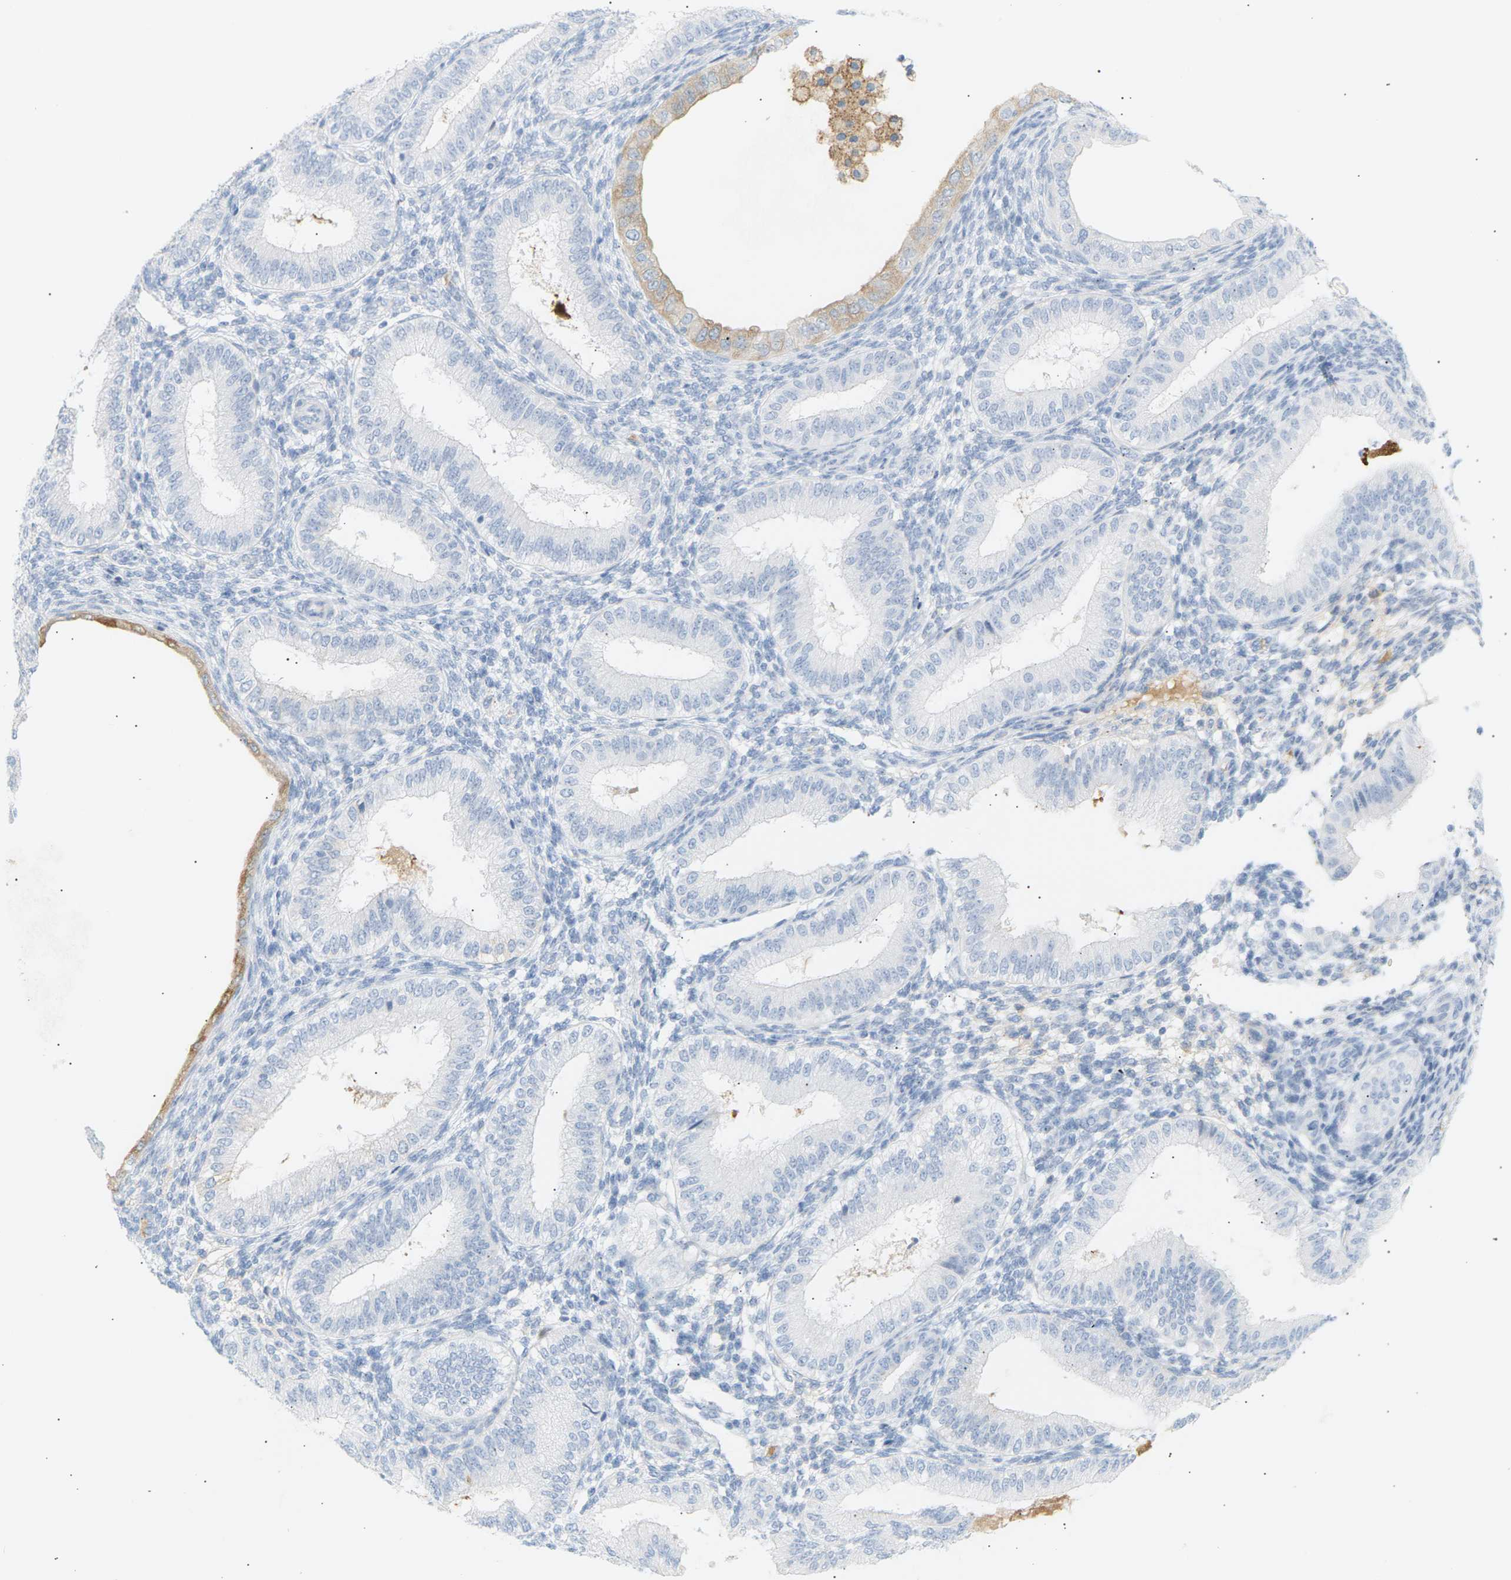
{"staining": {"intensity": "negative", "quantity": "none", "location": "none"}, "tissue": "endometrium", "cell_type": "Cells in endometrial stroma", "image_type": "normal", "snomed": [{"axis": "morphology", "description": "Normal tissue, NOS"}, {"axis": "topography", "description": "Endometrium"}], "caption": "Immunohistochemistry photomicrograph of normal endometrium: endometrium stained with DAB (3,3'-diaminobenzidine) reveals no significant protein expression in cells in endometrial stroma. Nuclei are stained in blue.", "gene": "CLU", "patient": {"sex": "female", "age": 39}}